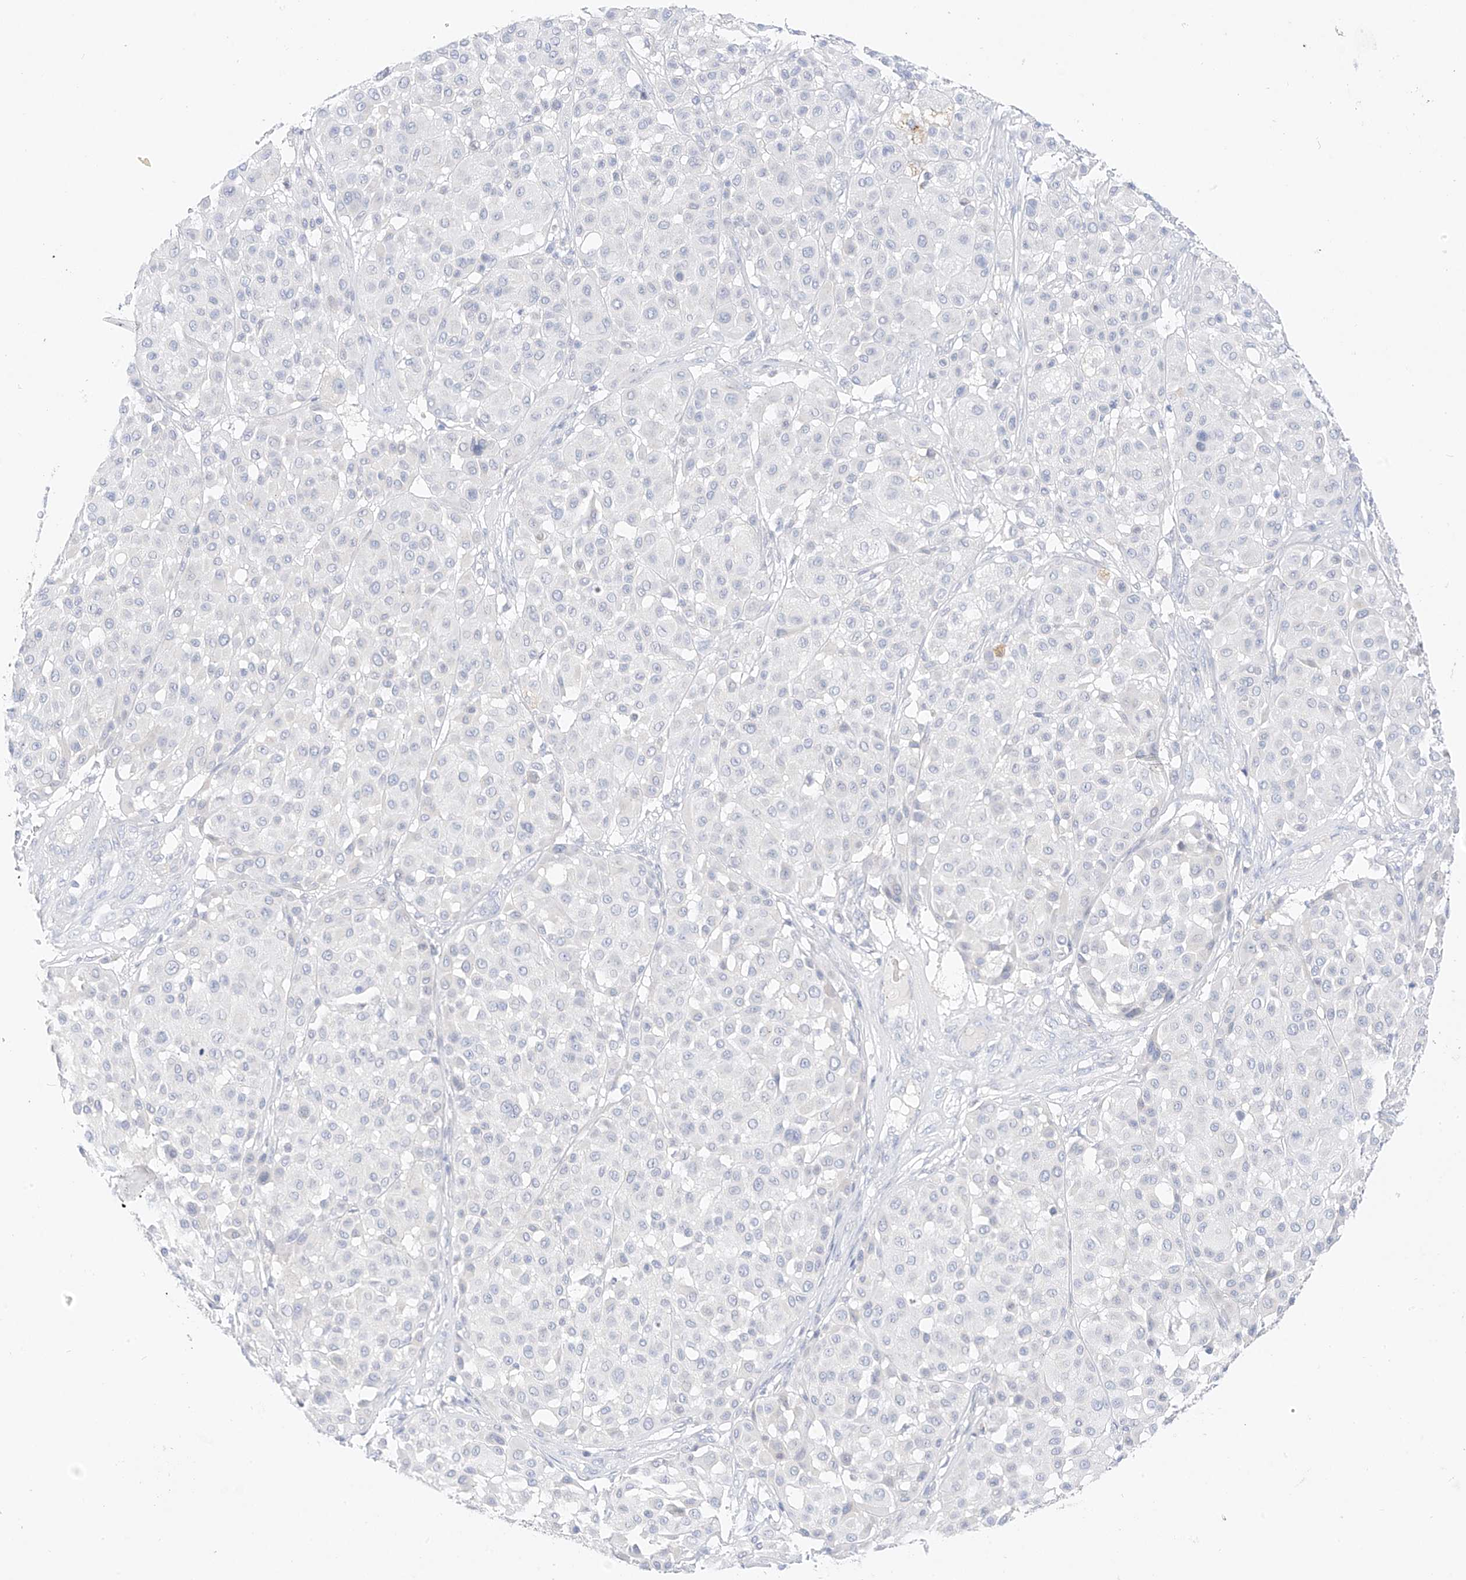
{"staining": {"intensity": "negative", "quantity": "none", "location": "none"}, "tissue": "melanoma", "cell_type": "Tumor cells", "image_type": "cancer", "snomed": [{"axis": "morphology", "description": "Malignant melanoma, Metastatic site"}, {"axis": "topography", "description": "Soft tissue"}], "caption": "An IHC histopathology image of melanoma is shown. There is no staining in tumor cells of melanoma.", "gene": "ST3GAL5", "patient": {"sex": "male", "age": 41}}